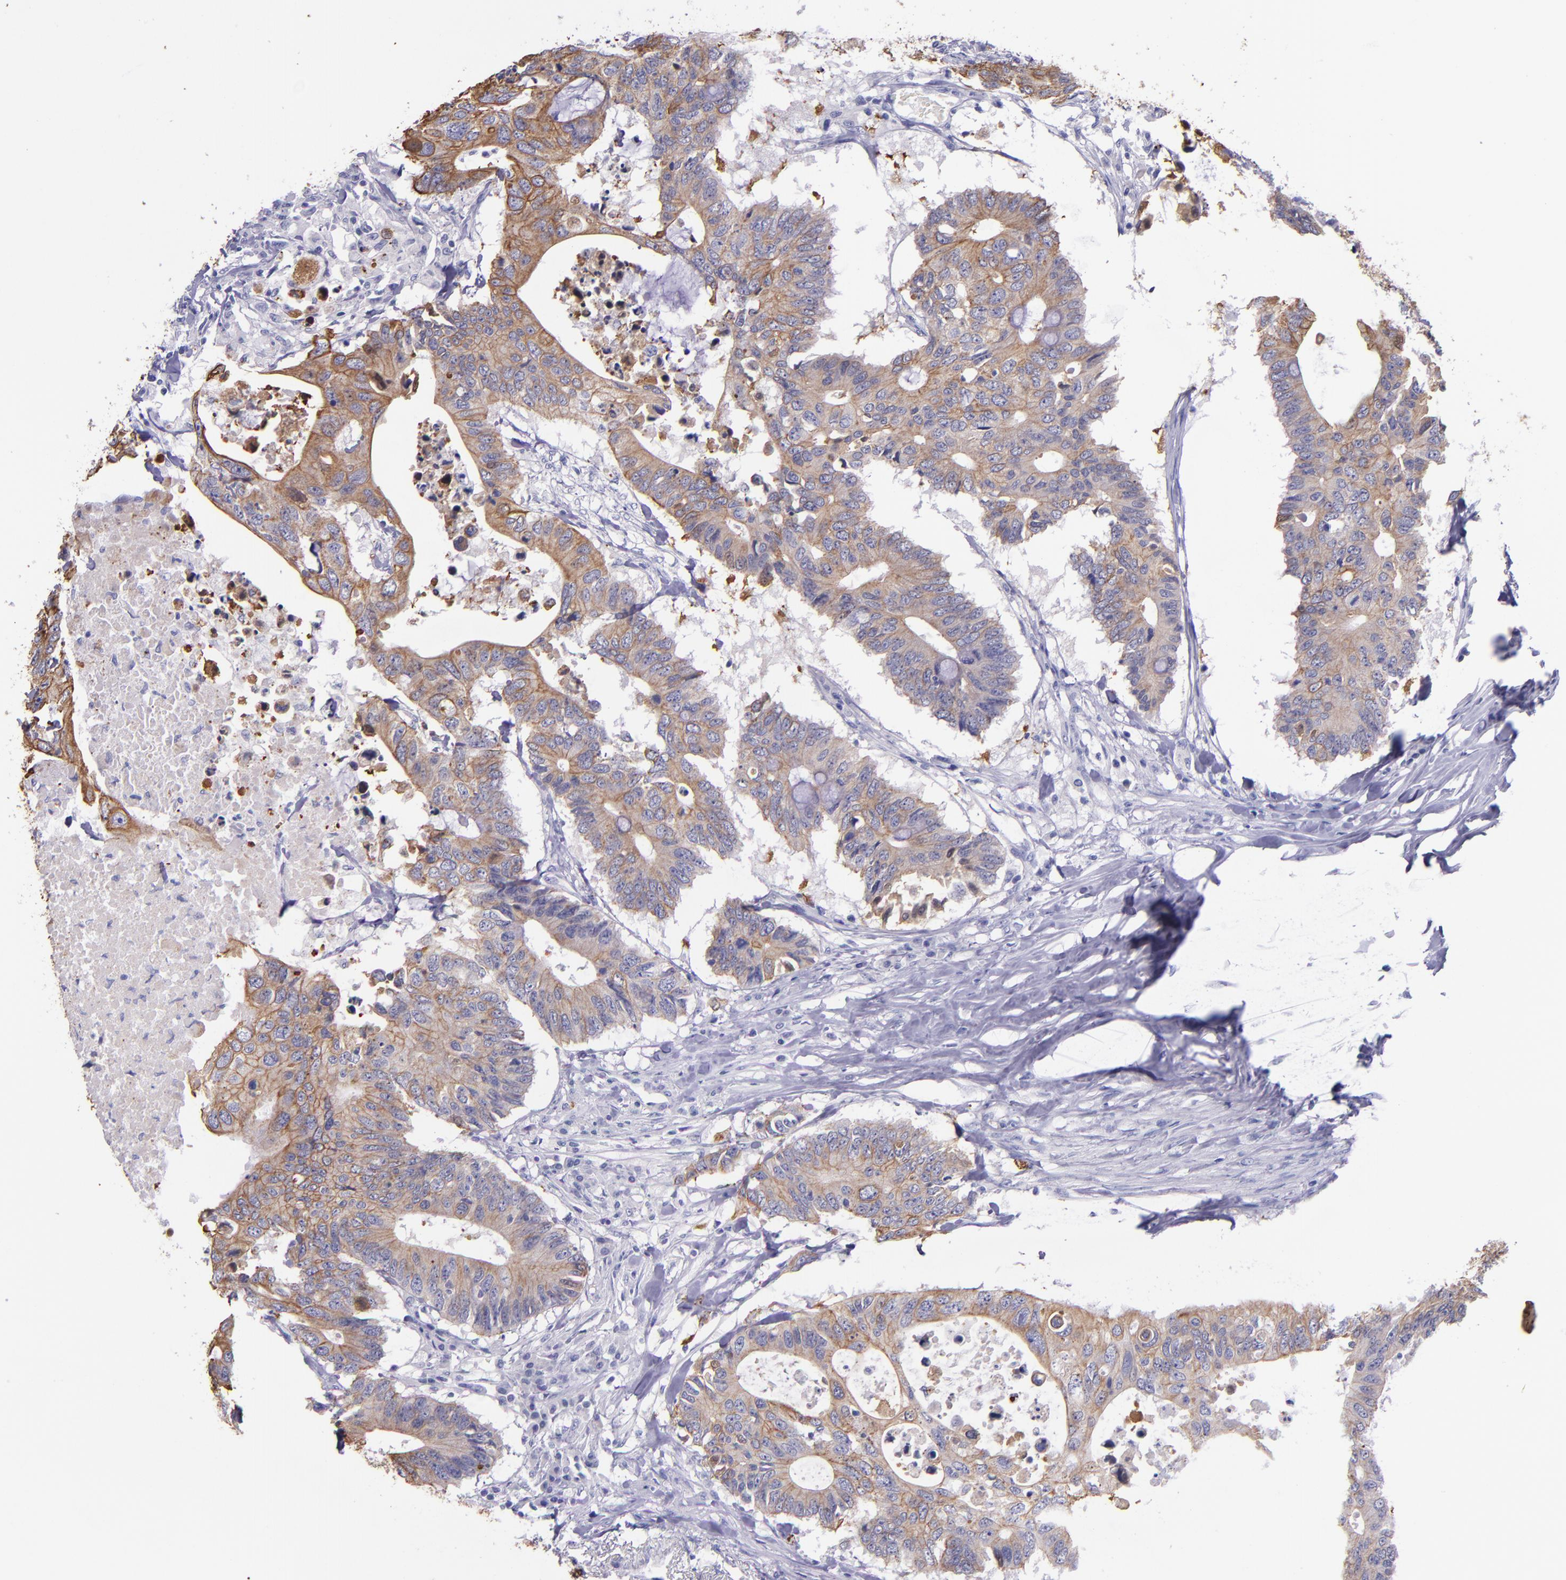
{"staining": {"intensity": "moderate", "quantity": ">75%", "location": "cytoplasmic/membranous"}, "tissue": "colorectal cancer", "cell_type": "Tumor cells", "image_type": "cancer", "snomed": [{"axis": "morphology", "description": "Adenocarcinoma, NOS"}, {"axis": "topography", "description": "Colon"}], "caption": "Colorectal cancer tissue exhibits moderate cytoplasmic/membranous positivity in about >75% of tumor cells", "gene": "KRT4", "patient": {"sex": "male", "age": 71}}